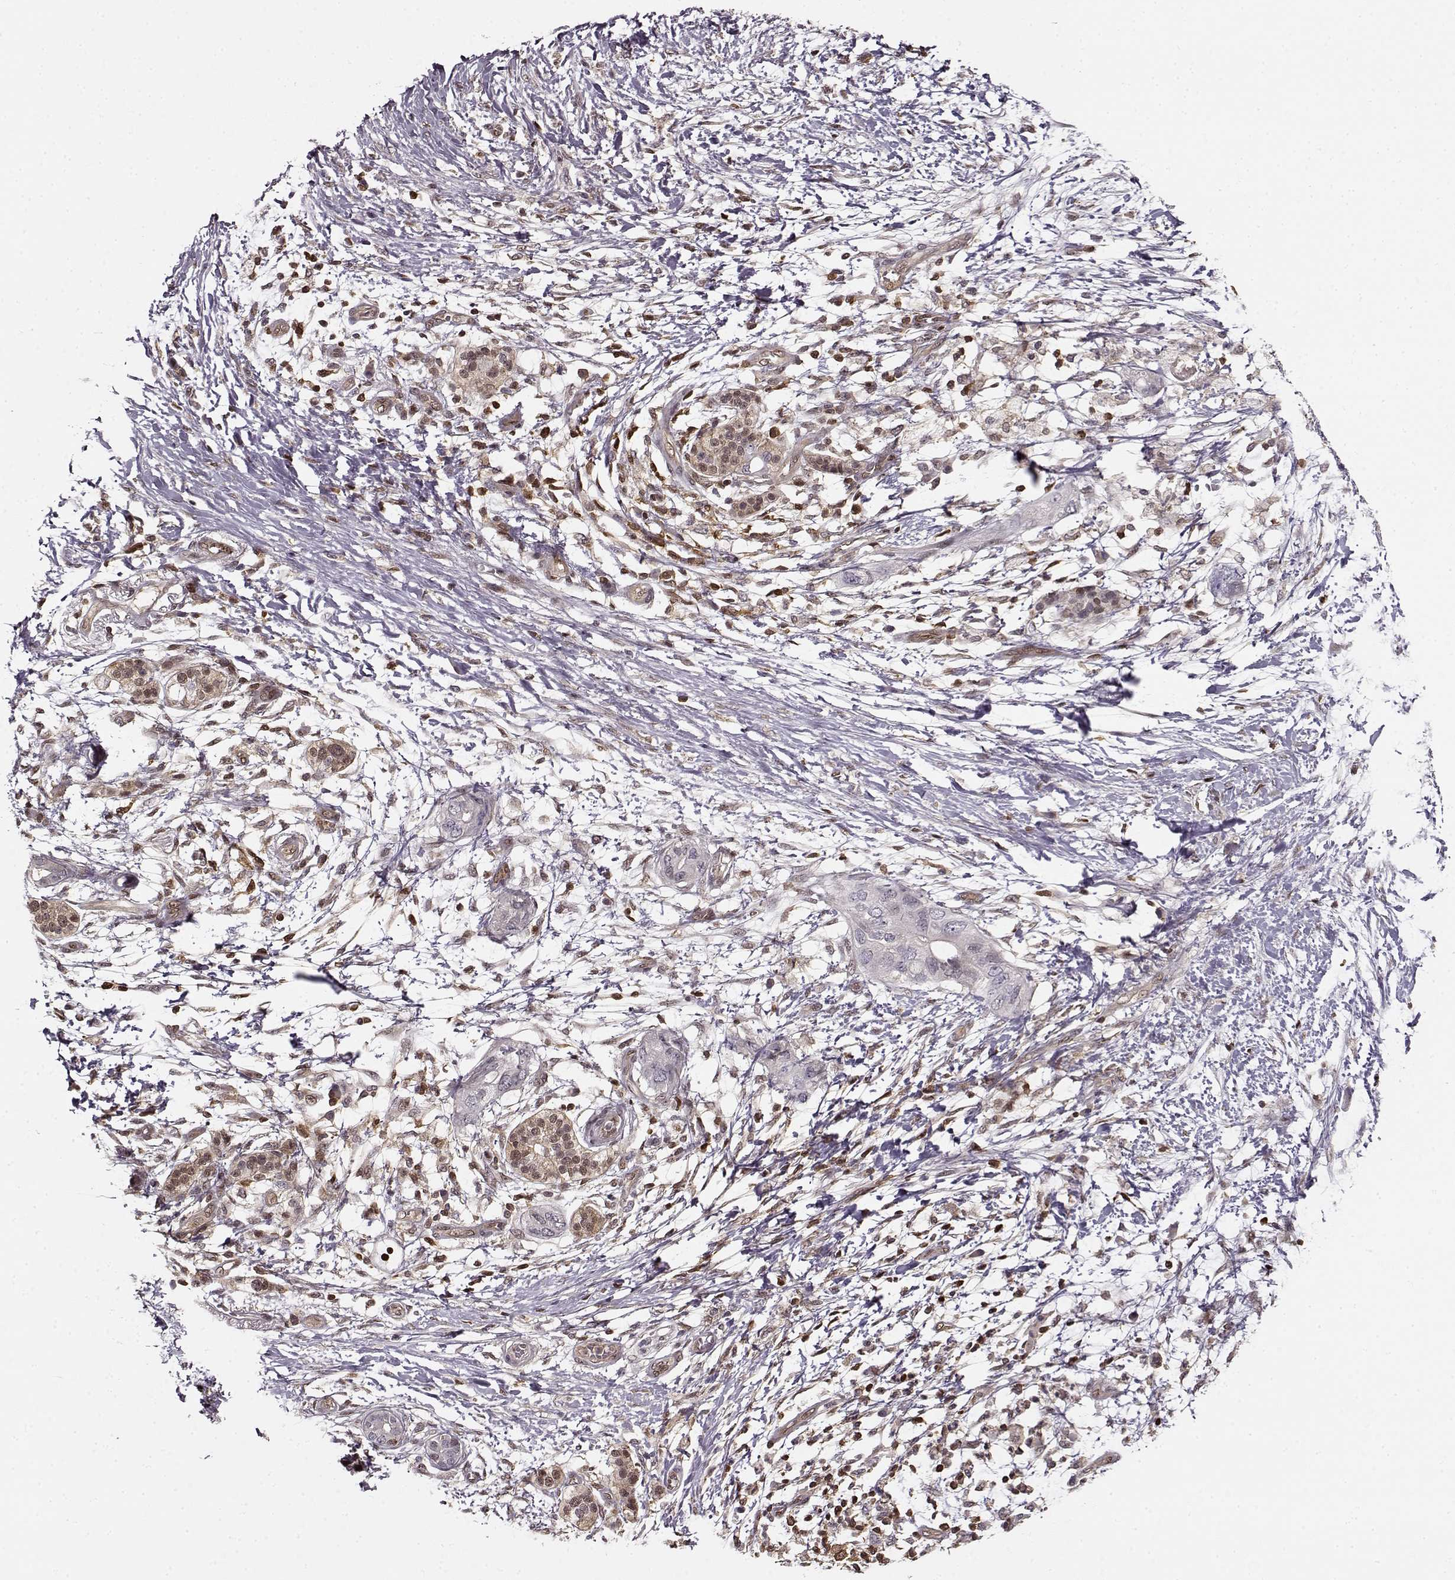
{"staining": {"intensity": "negative", "quantity": "none", "location": "none"}, "tissue": "pancreatic cancer", "cell_type": "Tumor cells", "image_type": "cancer", "snomed": [{"axis": "morphology", "description": "Adenocarcinoma, NOS"}, {"axis": "topography", "description": "Pancreas"}], "caption": "This histopathology image is of pancreatic cancer (adenocarcinoma) stained with immunohistochemistry to label a protein in brown with the nuclei are counter-stained blue. There is no positivity in tumor cells. Brightfield microscopy of IHC stained with DAB (brown) and hematoxylin (blue), captured at high magnification.", "gene": "MFSD1", "patient": {"sex": "female", "age": 72}}